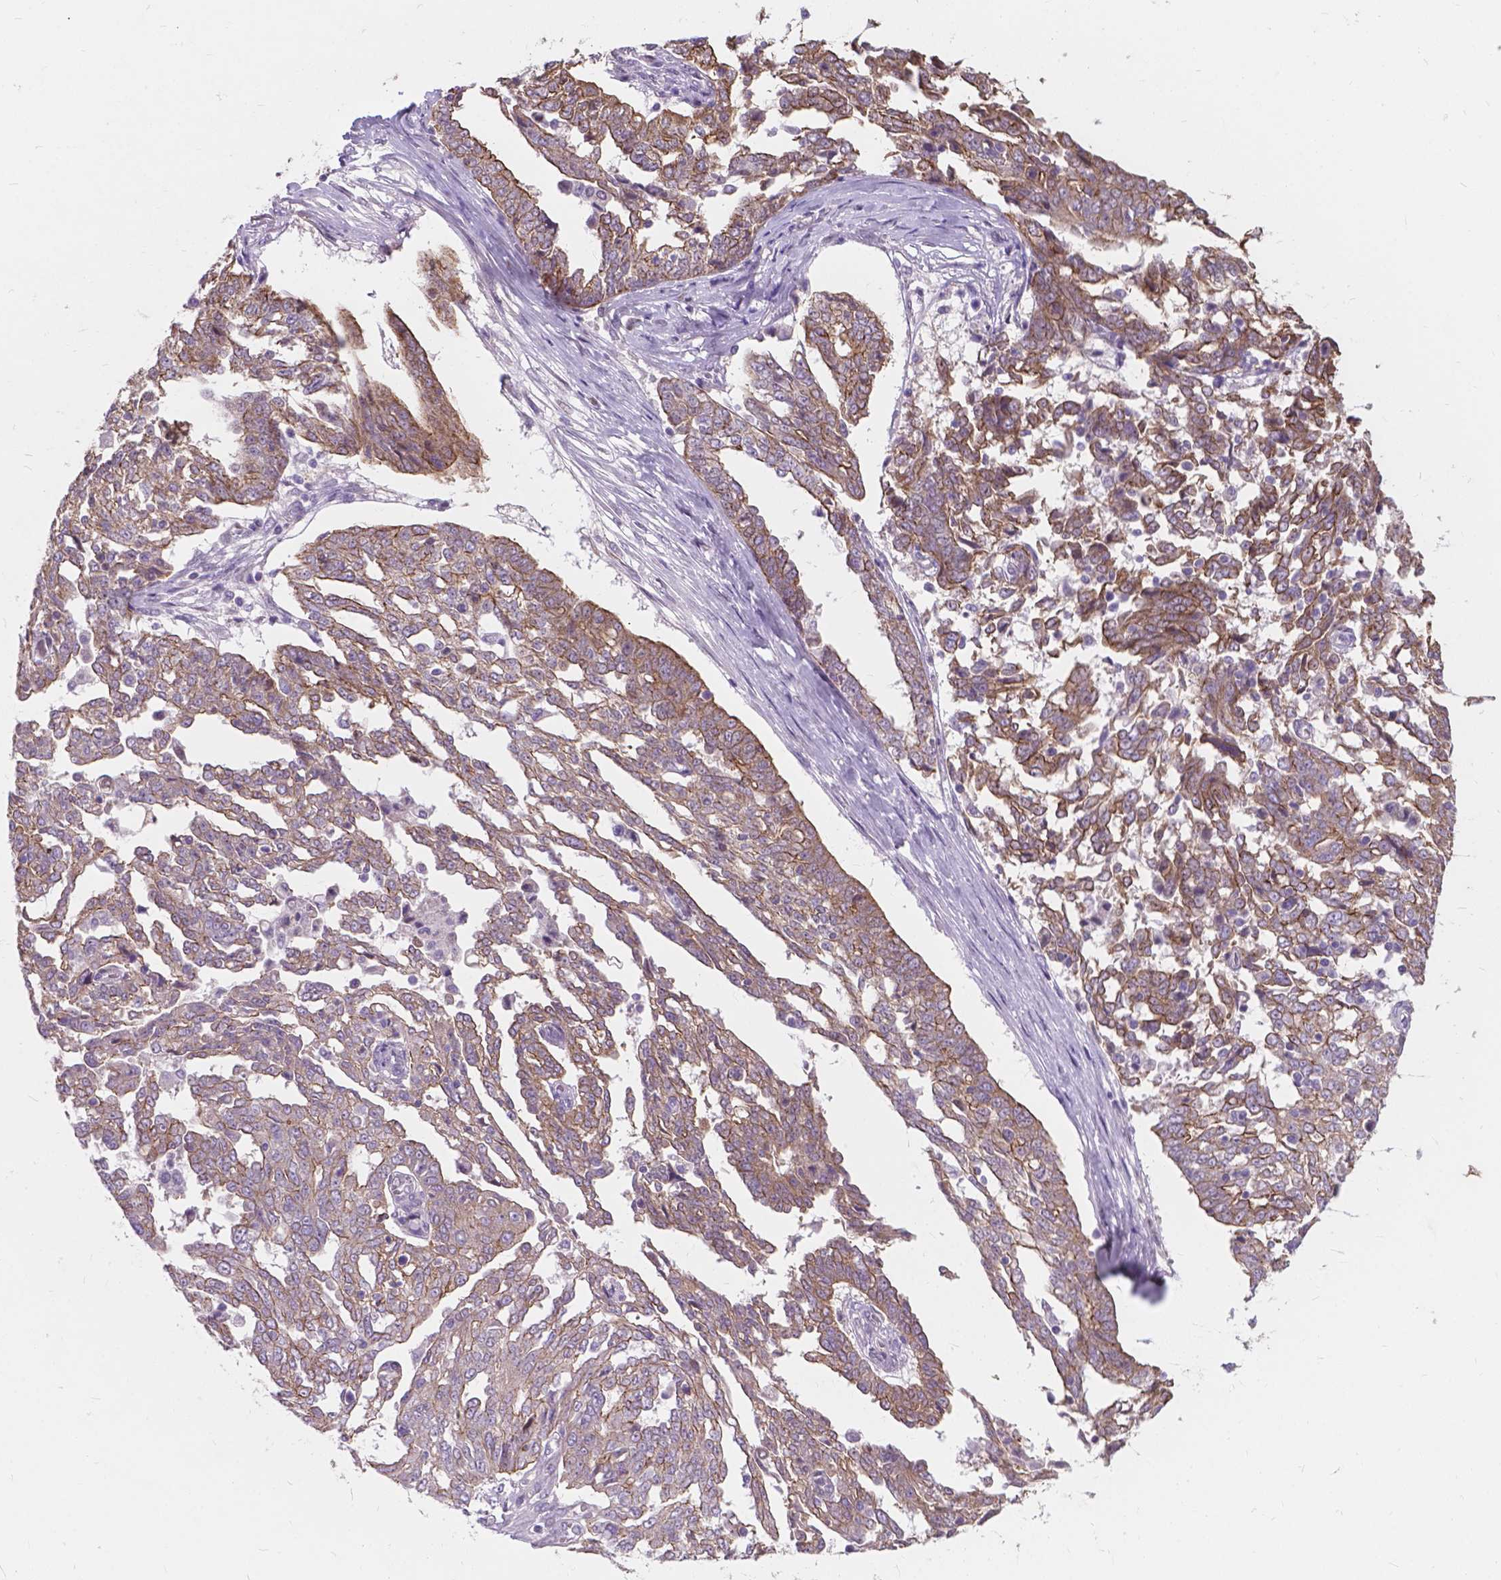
{"staining": {"intensity": "moderate", "quantity": "25%-75%", "location": "cytoplasmic/membranous"}, "tissue": "ovarian cancer", "cell_type": "Tumor cells", "image_type": "cancer", "snomed": [{"axis": "morphology", "description": "Cystadenocarcinoma, serous, NOS"}, {"axis": "topography", "description": "Ovary"}], "caption": "DAB immunohistochemical staining of human serous cystadenocarcinoma (ovarian) reveals moderate cytoplasmic/membranous protein expression in approximately 25%-75% of tumor cells.", "gene": "MYH14", "patient": {"sex": "female", "age": 67}}